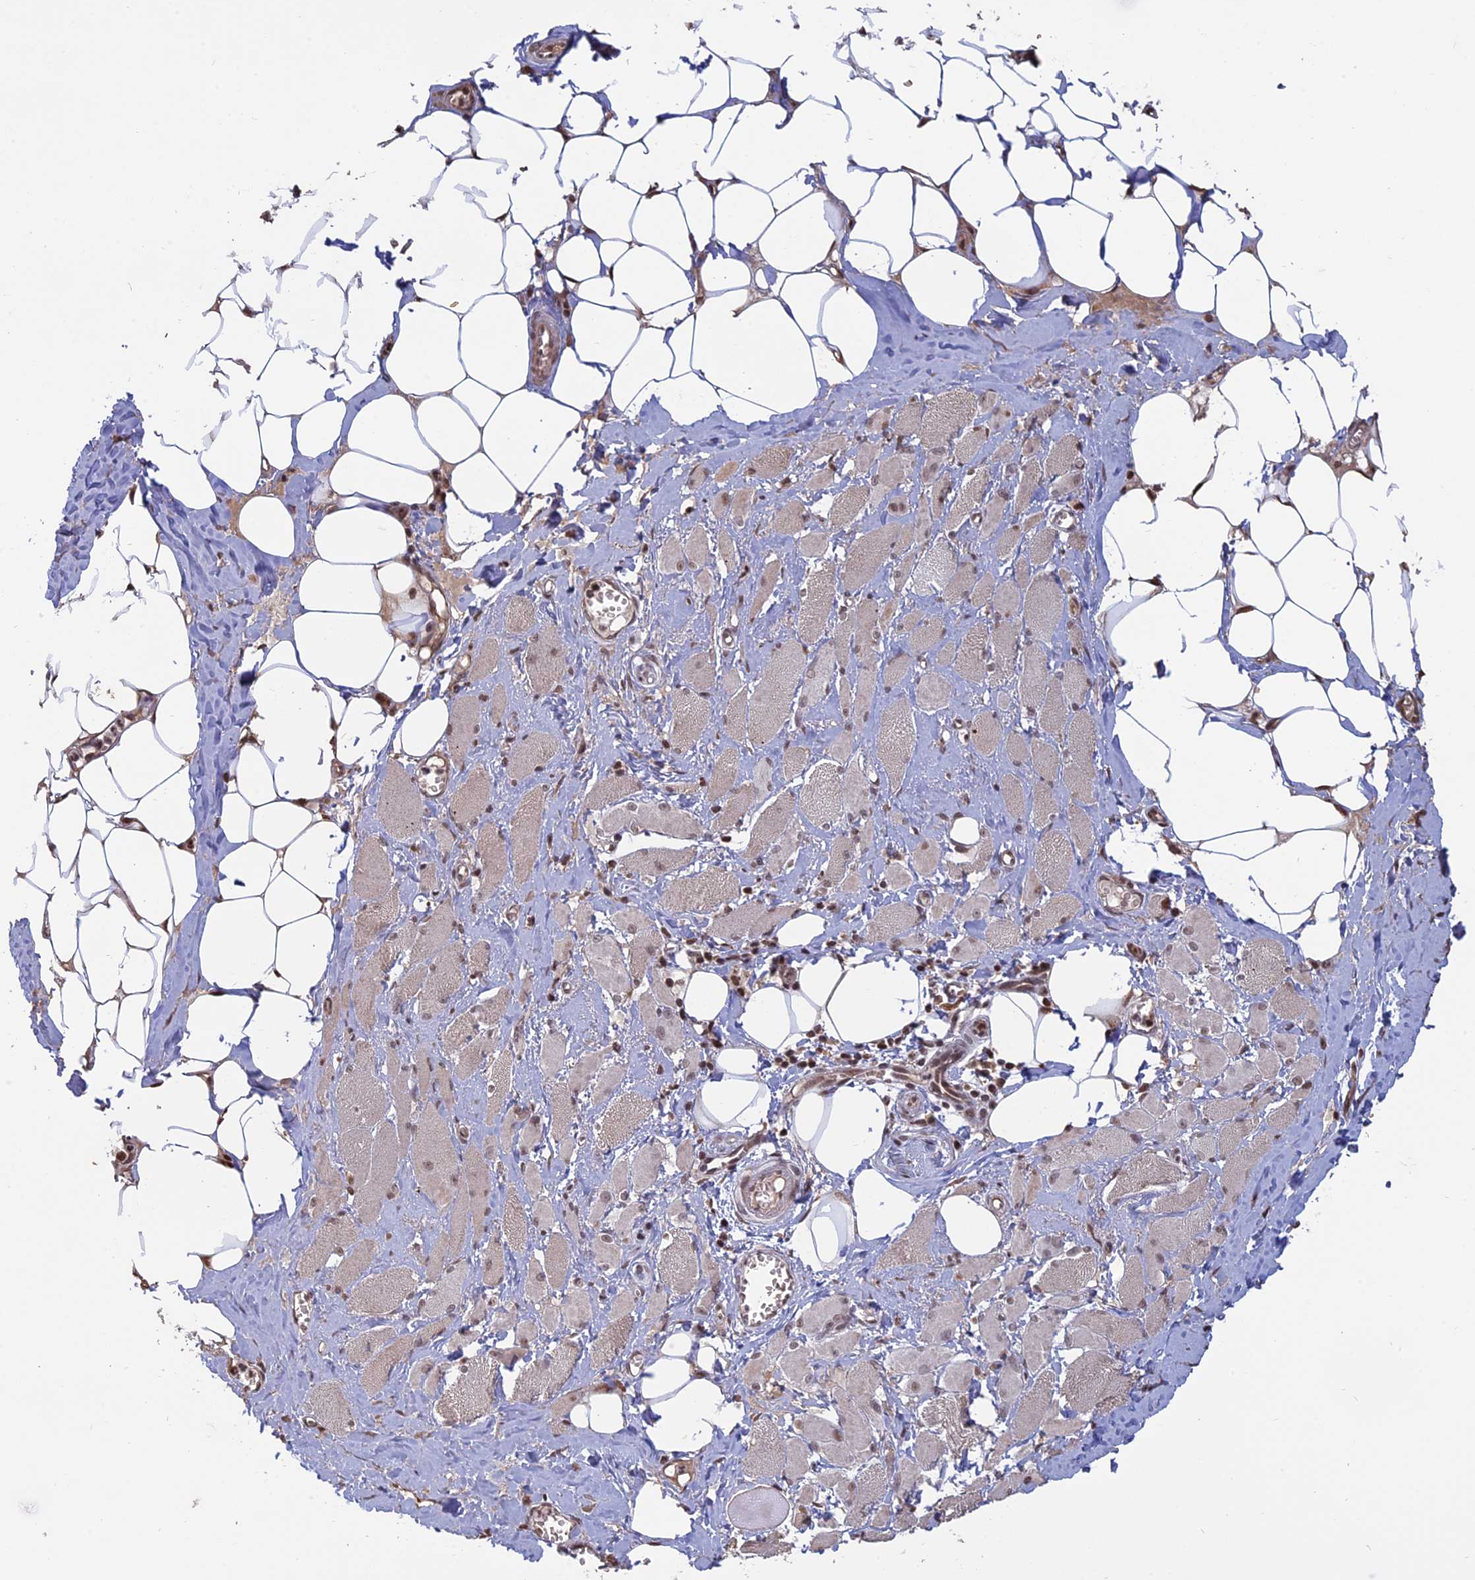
{"staining": {"intensity": "weak", "quantity": ">75%", "location": "cytoplasmic/membranous,nuclear"}, "tissue": "skeletal muscle", "cell_type": "Myocytes", "image_type": "normal", "snomed": [{"axis": "morphology", "description": "Normal tissue, NOS"}, {"axis": "morphology", "description": "Basal cell carcinoma"}, {"axis": "topography", "description": "Skeletal muscle"}], "caption": "Myocytes display weak cytoplasmic/membranous,nuclear positivity in approximately >75% of cells in normal skeletal muscle. The protein of interest is shown in brown color, while the nuclei are stained blue.", "gene": "MFAP1", "patient": {"sex": "female", "age": 64}}